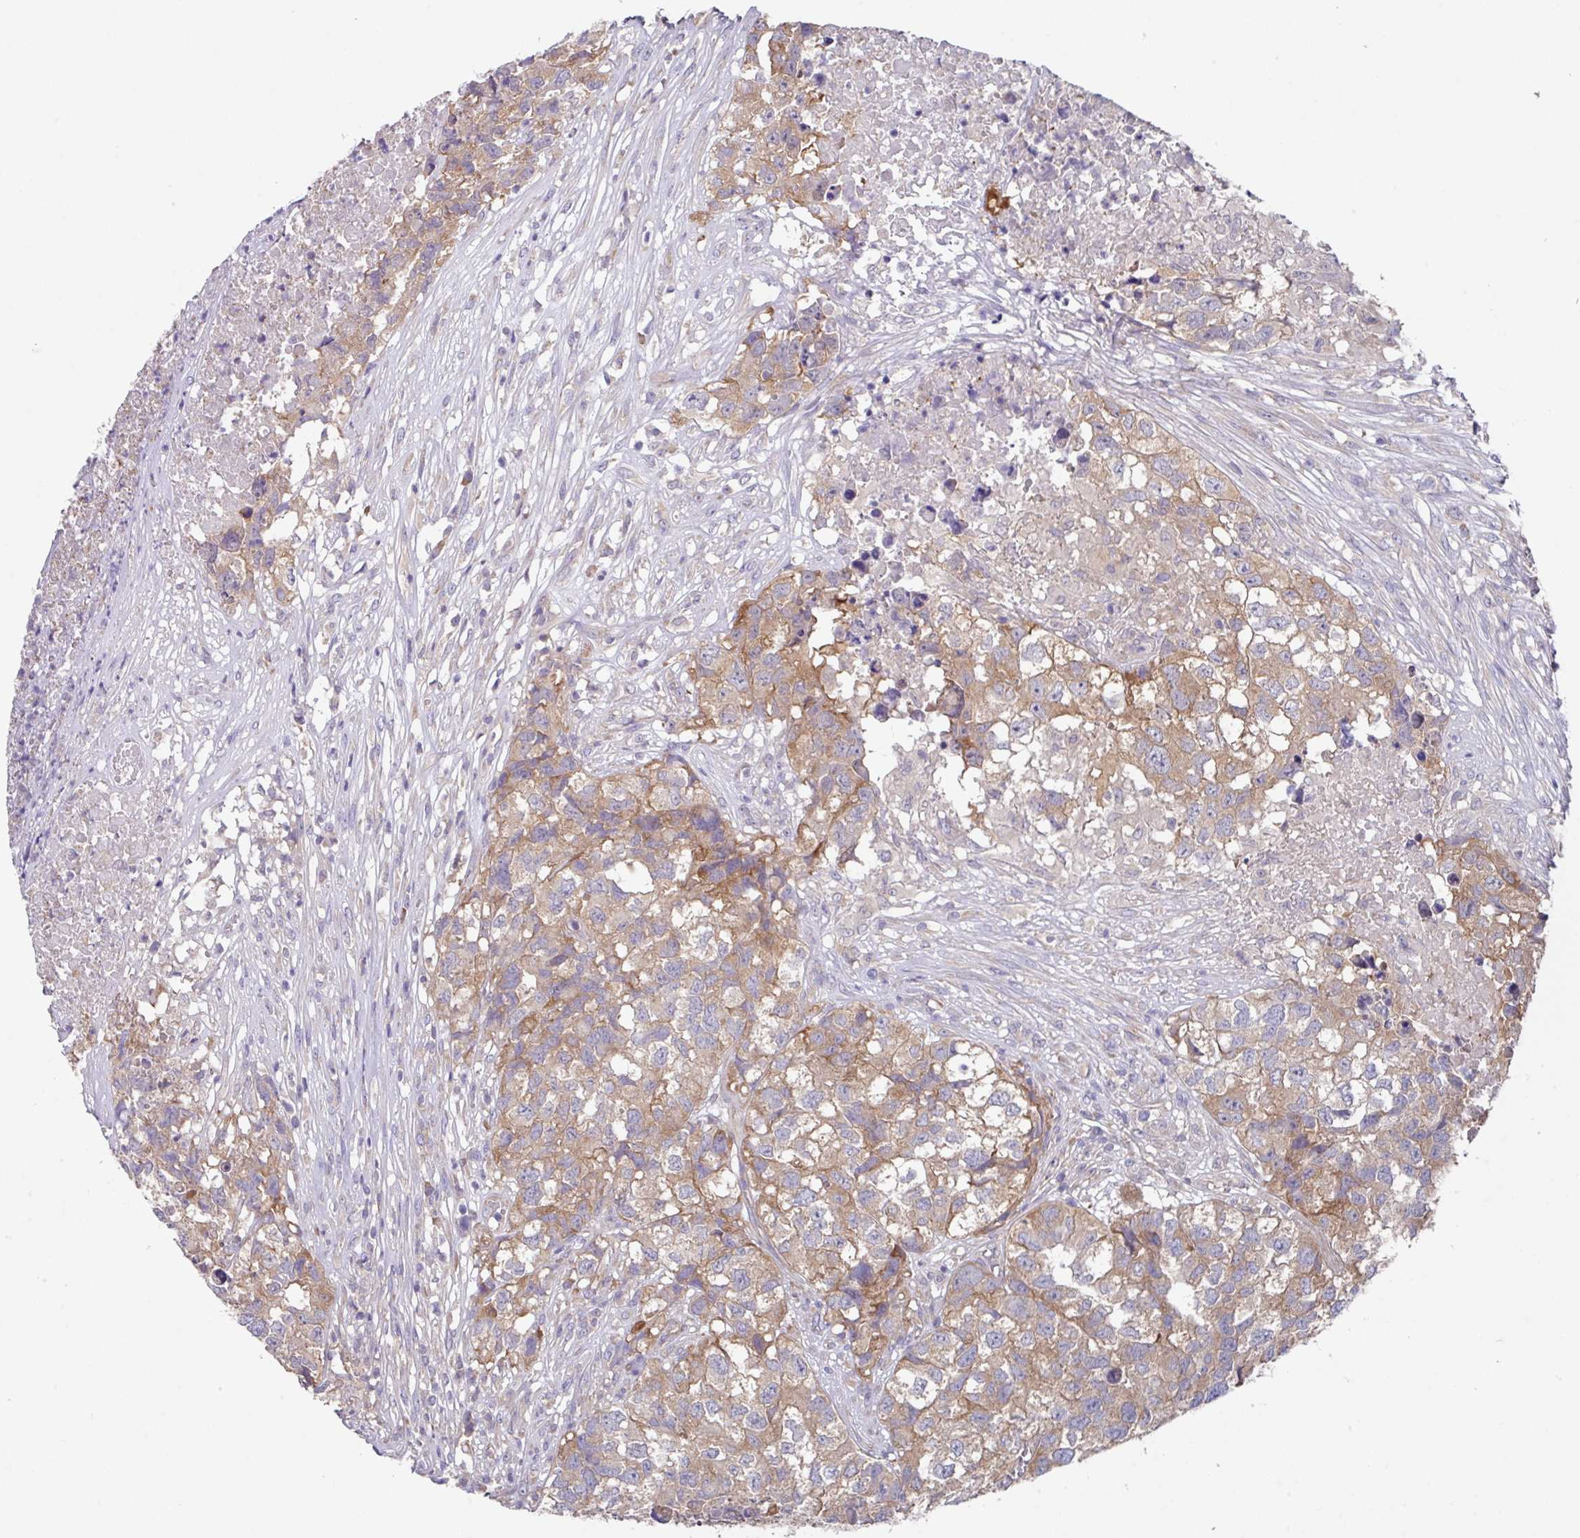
{"staining": {"intensity": "moderate", "quantity": ">75%", "location": "cytoplasmic/membranous"}, "tissue": "testis cancer", "cell_type": "Tumor cells", "image_type": "cancer", "snomed": [{"axis": "morphology", "description": "Carcinoma, Embryonal, NOS"}, {"axis": "topography", "description": "Testis"}], "caption": "Immunohistochemical staining of human testis cancer shows medium levels of moderate cytoplasmic/membranous expression in approximately >75% of tumor cells.", "gene": "EIF4B", "patient": {"sex": "male", "age": 83}}